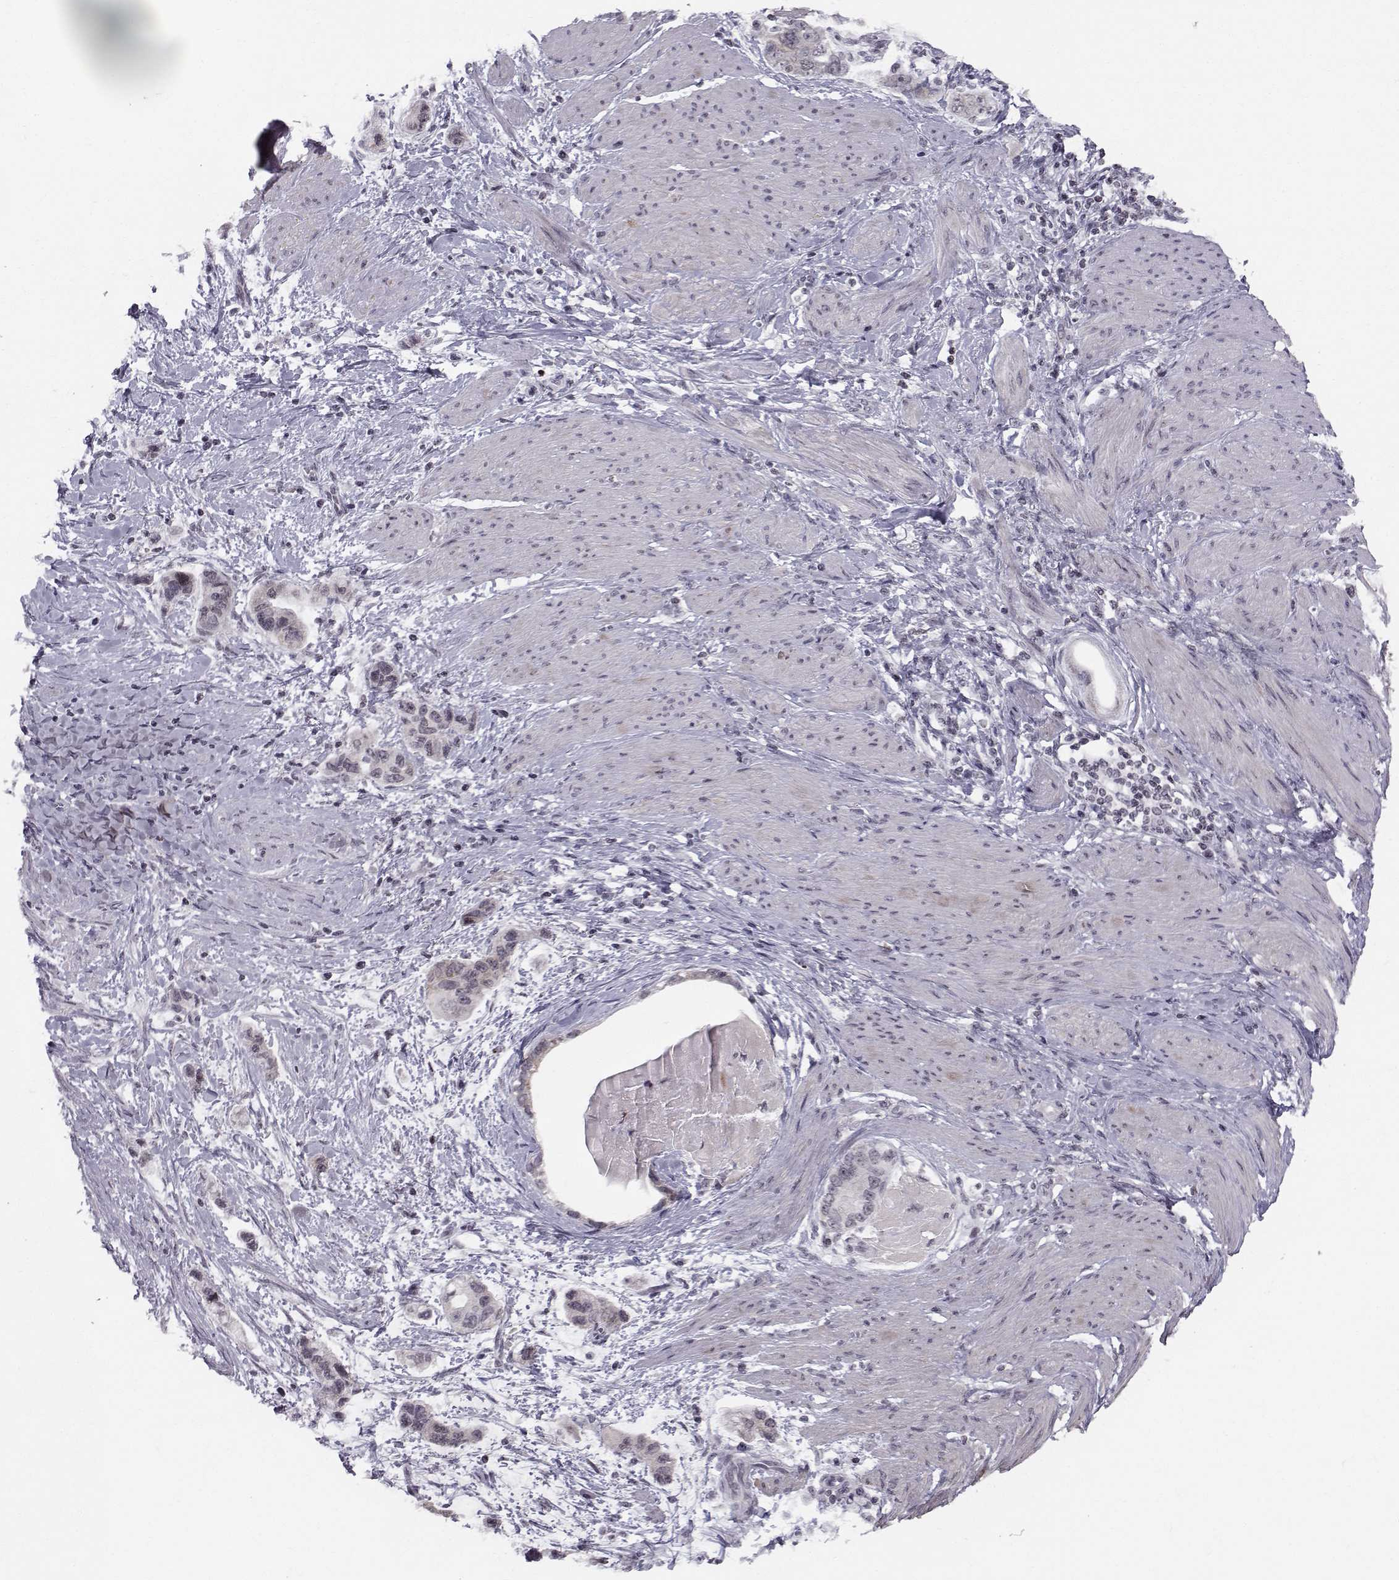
{"staining": {"intensity": "negative", "quantity": "none", "location": "none"}, "tissue": "stomach cancer", "cell_type": "Tumor cells", "image_type": "cancer", "snomed": [{"axis": "morphology", "description": "Adenocarcinoma, NOS"}, {"axis": "topography", "description": "Stomach, lower"}], "caption": "The image exhibits no staining of tumor cells in adenocarcinoma (stomach). The staining is performed using DAB (3,3'-diaminobenzidine) brown chromogen with nuclei counter-stained in using hematoxylin.", "gene": "MARCHF4", "patient": {"sex": "female", "age": 93}}